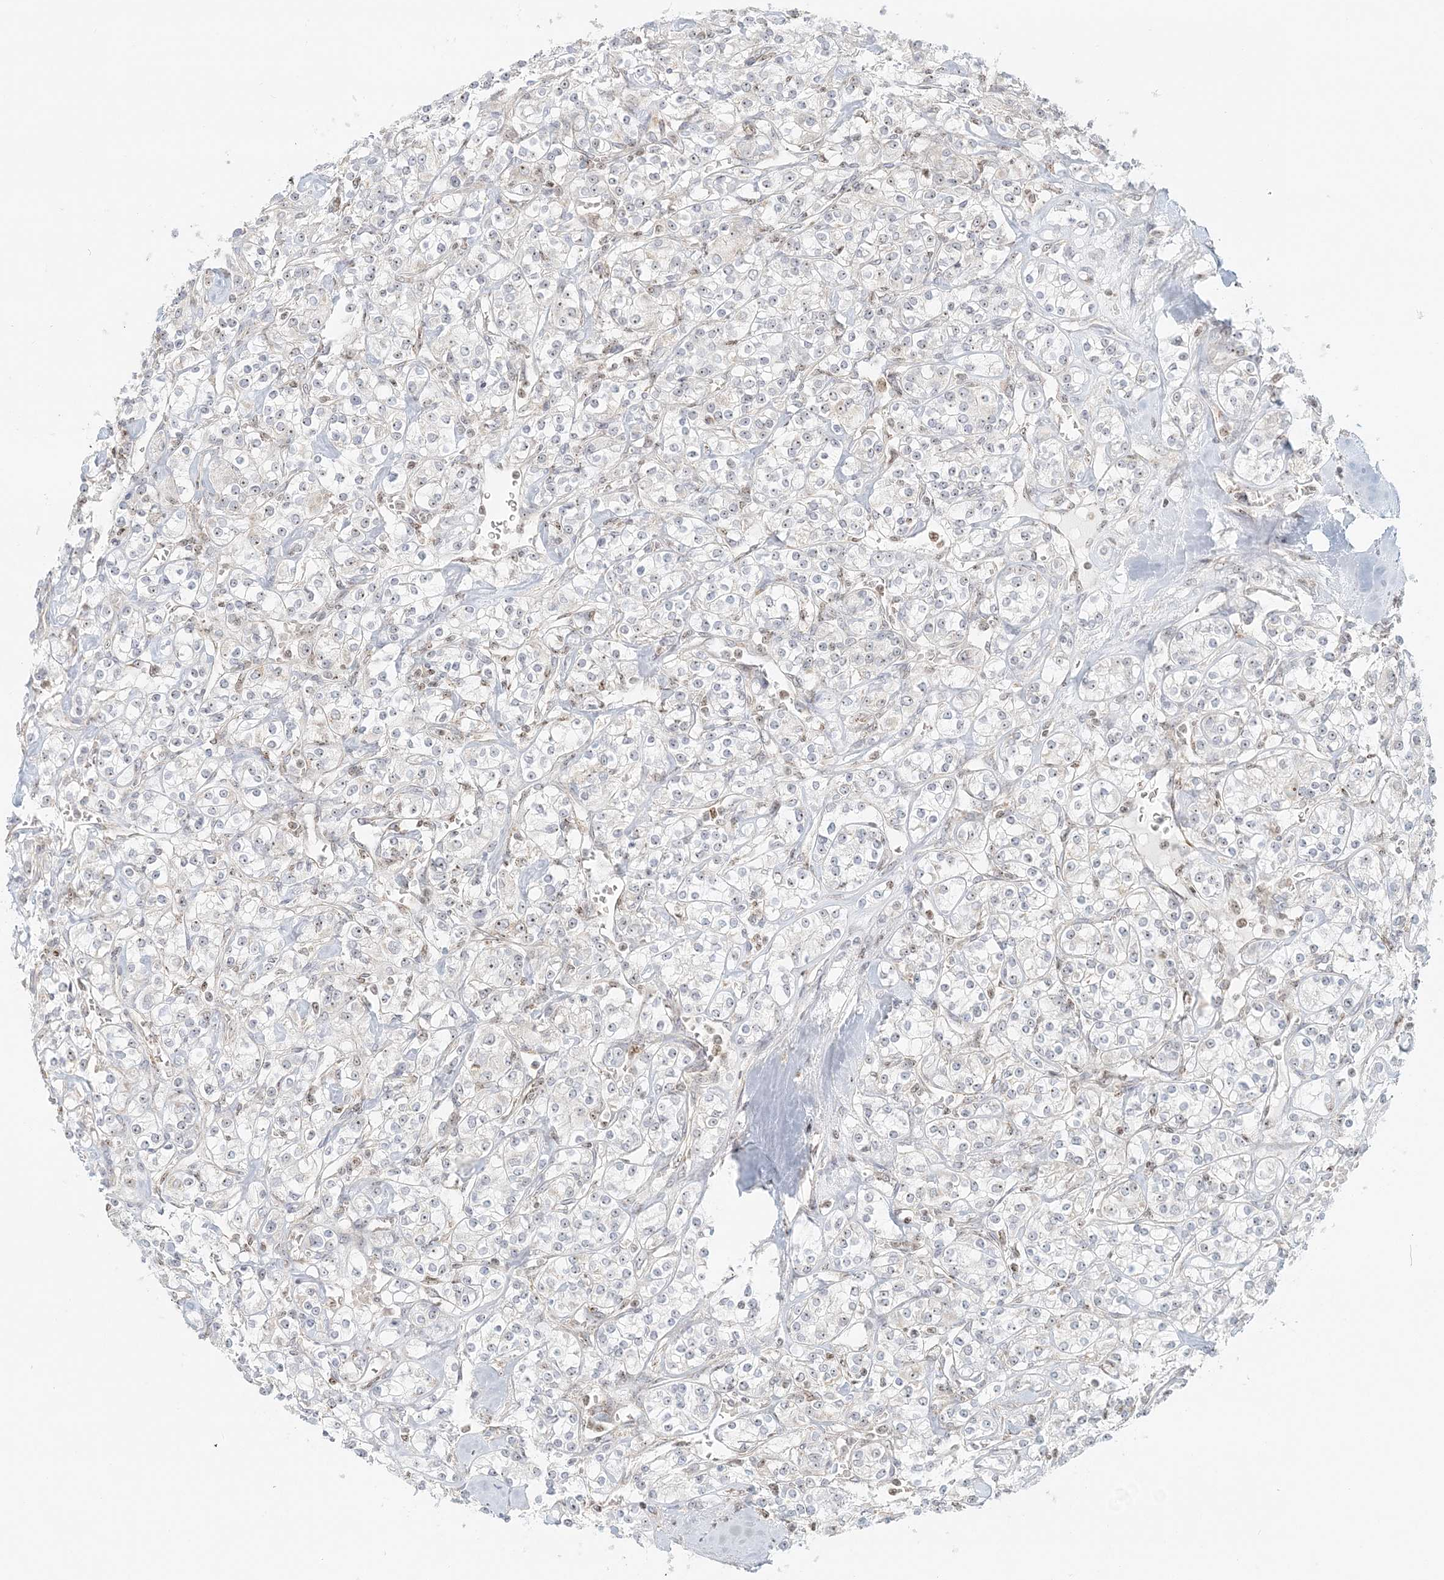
{"staining": {"intensity": "negative", "quantity": "none", "location": "none"}, "tissue": "renal cancer", "cell_type": "Tumor cells", "image_type": "cancer", "snomed": [{"axis": "morphology", "description": "Adenocarcinoma, NOS"}, {"axis": "topography", "description": "Kidney"}], "caption": "An immunohistochemistry (IHC) photomicrograph of renal cancer is shown. There is no staining in tumor cells of renal cancer.", "gene": "UBE2F", "patient": {"sex": "male", "age": 77}}